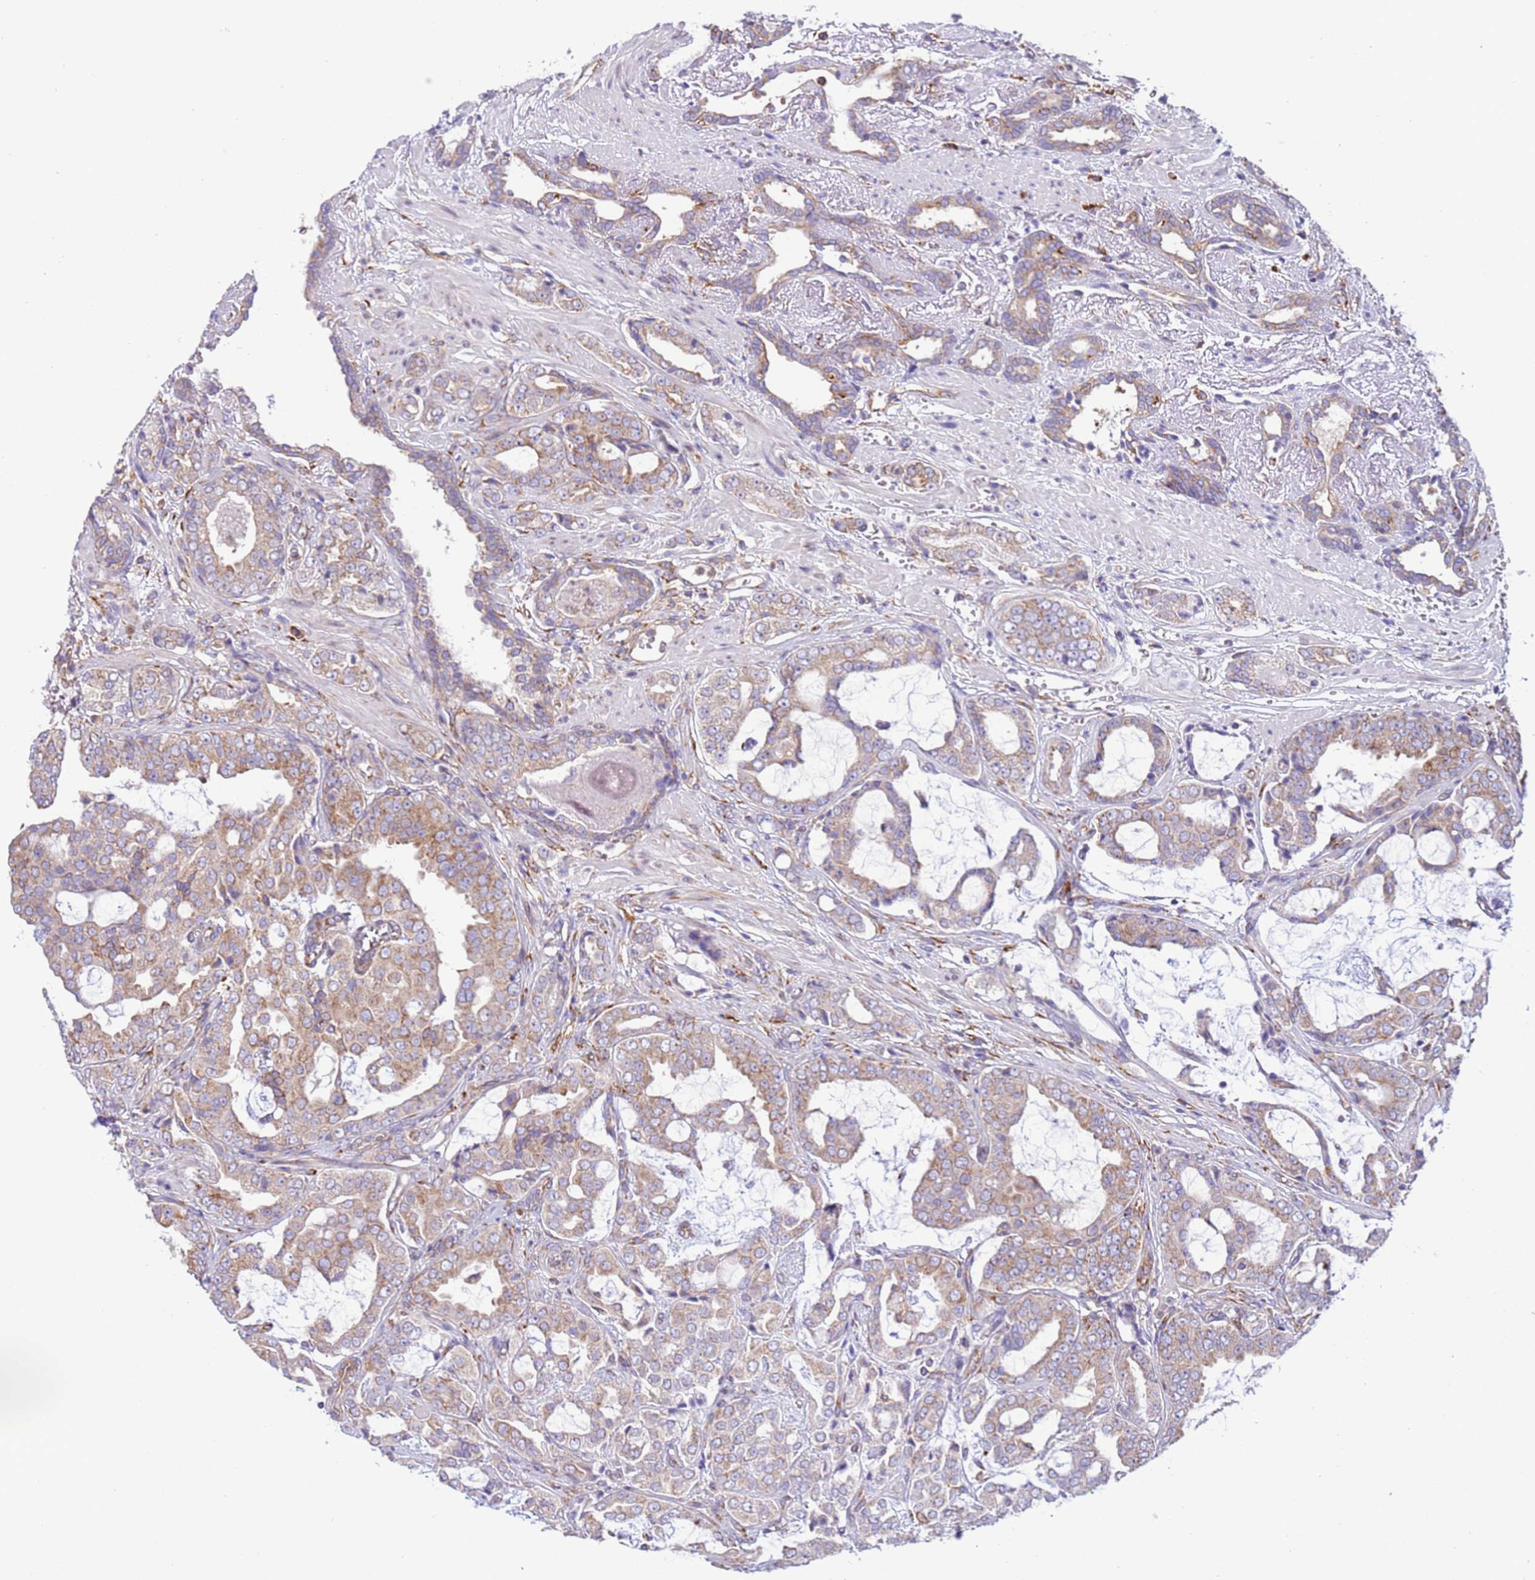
{"staining": {"intensity": "moderate", "quantity": ">75%", "location": "cytoplasmic/membranous"}, "tissue": "prostate cancer", "cell_type": "Tumor cells", "image_type": "cancer", "snomed": [{"axis": "morphology", "description": "Adenocarcinoma, High grade"}, {"axis": "topography", "description": "Prostate"}], "caption": "Immunohistochemistry of human high-grade adenocarcinoma (prostate) shows medium levels of moderate cytoplasmic/membranous positivity in about >75% of tumor cells. Using DAB (3,3'-diaminobenzidine) (brown) and hematoxylin (blue) stains, captured at high magnification using brightfield microscopy.", "gene": "VARS1", "patient": {"sex": "male", "age": 71}}